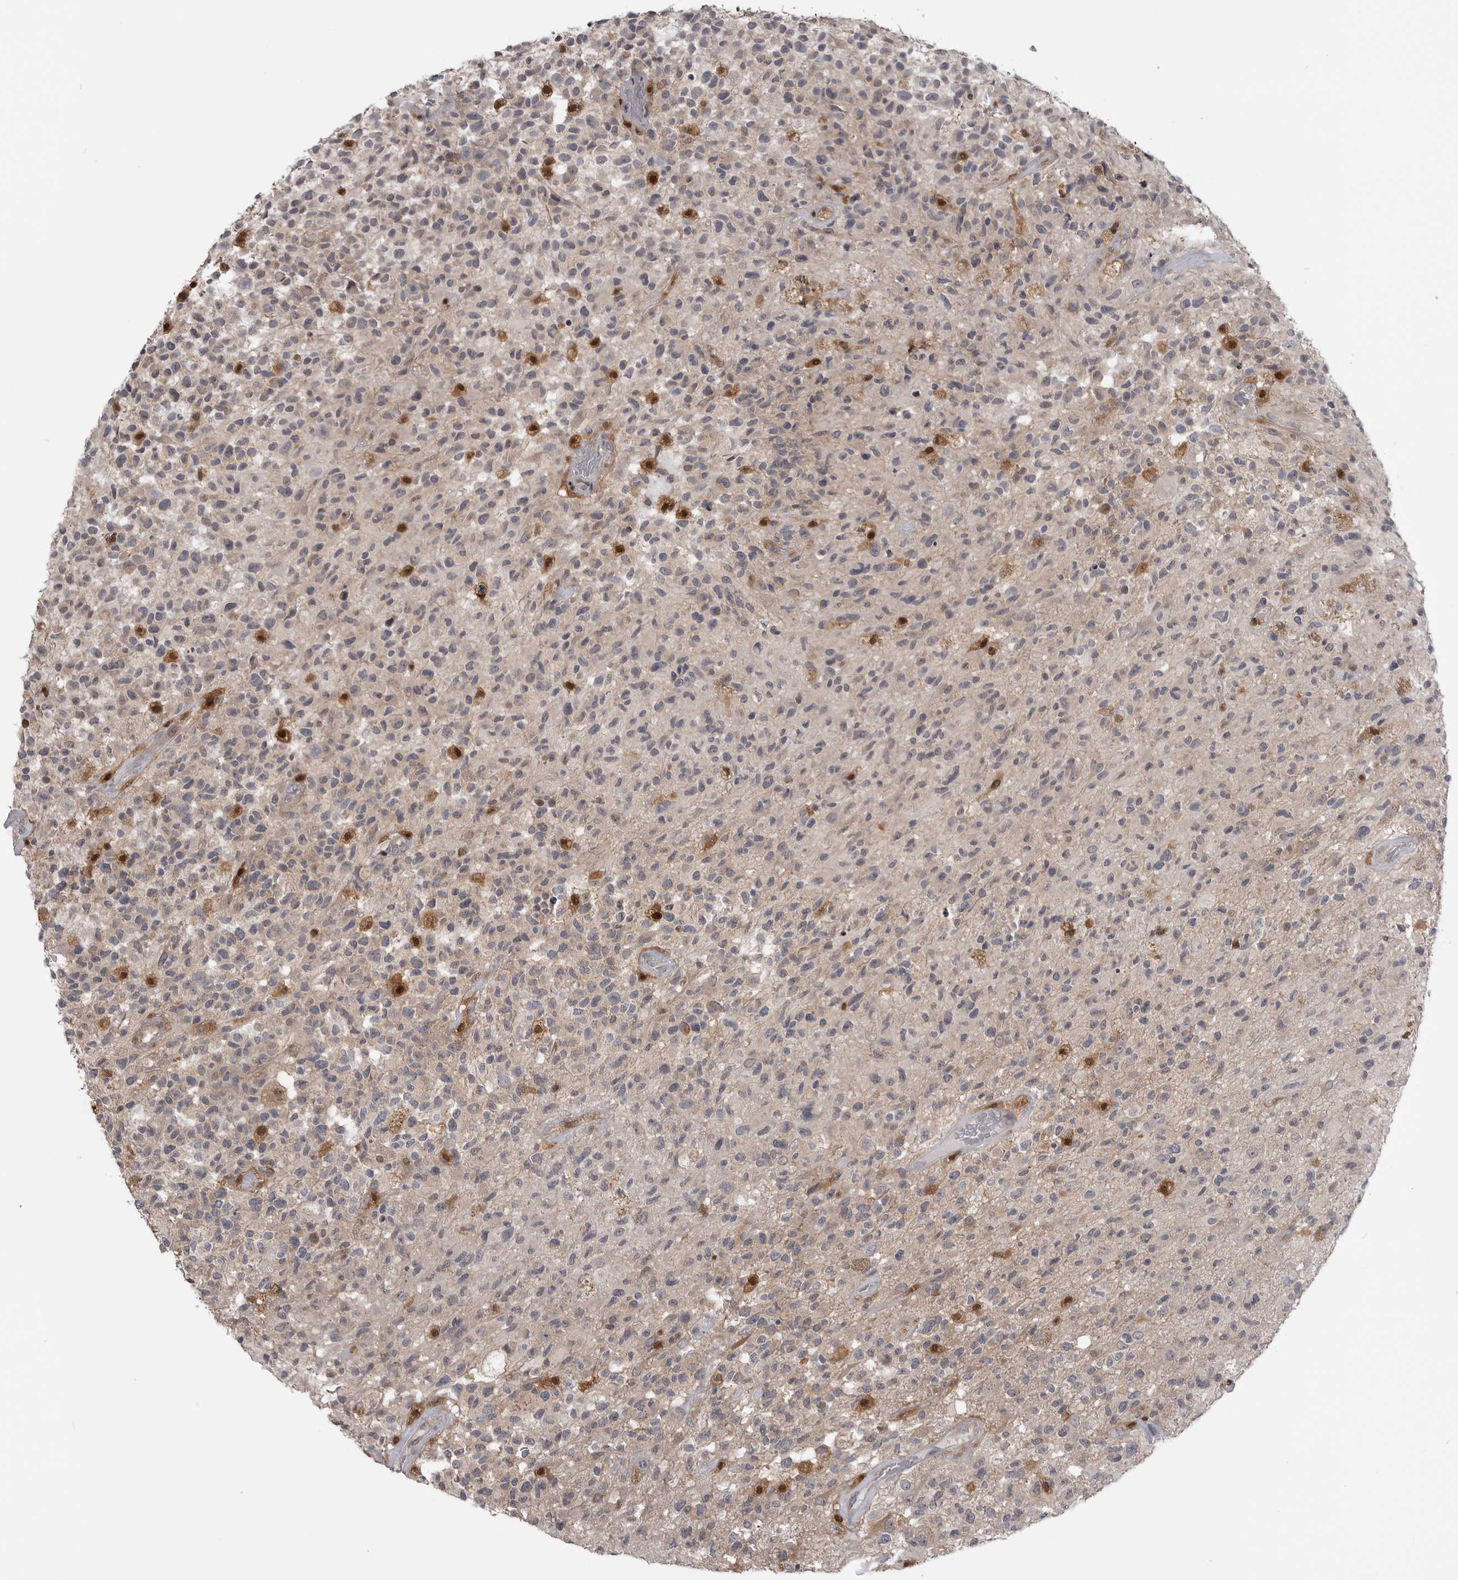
{"staining": {"intensity": "negative", "quantity": "none", "location": "none"}, "tissue": "glioma", "cell_type": "Tumor cells", "image_type": "cancer", "snomed": [{"axis": "morphology", "description": "Glioma, malignant, High grade"}, {"axis": "morphology", "description": "Glioblastoma, NOS"}, {"axis": "topography", "description": "Brain"}], "caption": "High power microscopy micrograph of an immunohistochemistry (IHC) histopathology image of glioma, revealing no significant positivity in tumor cells.", "gene": "MAPK13", "patient": {"sex": "male", "age": 60}}